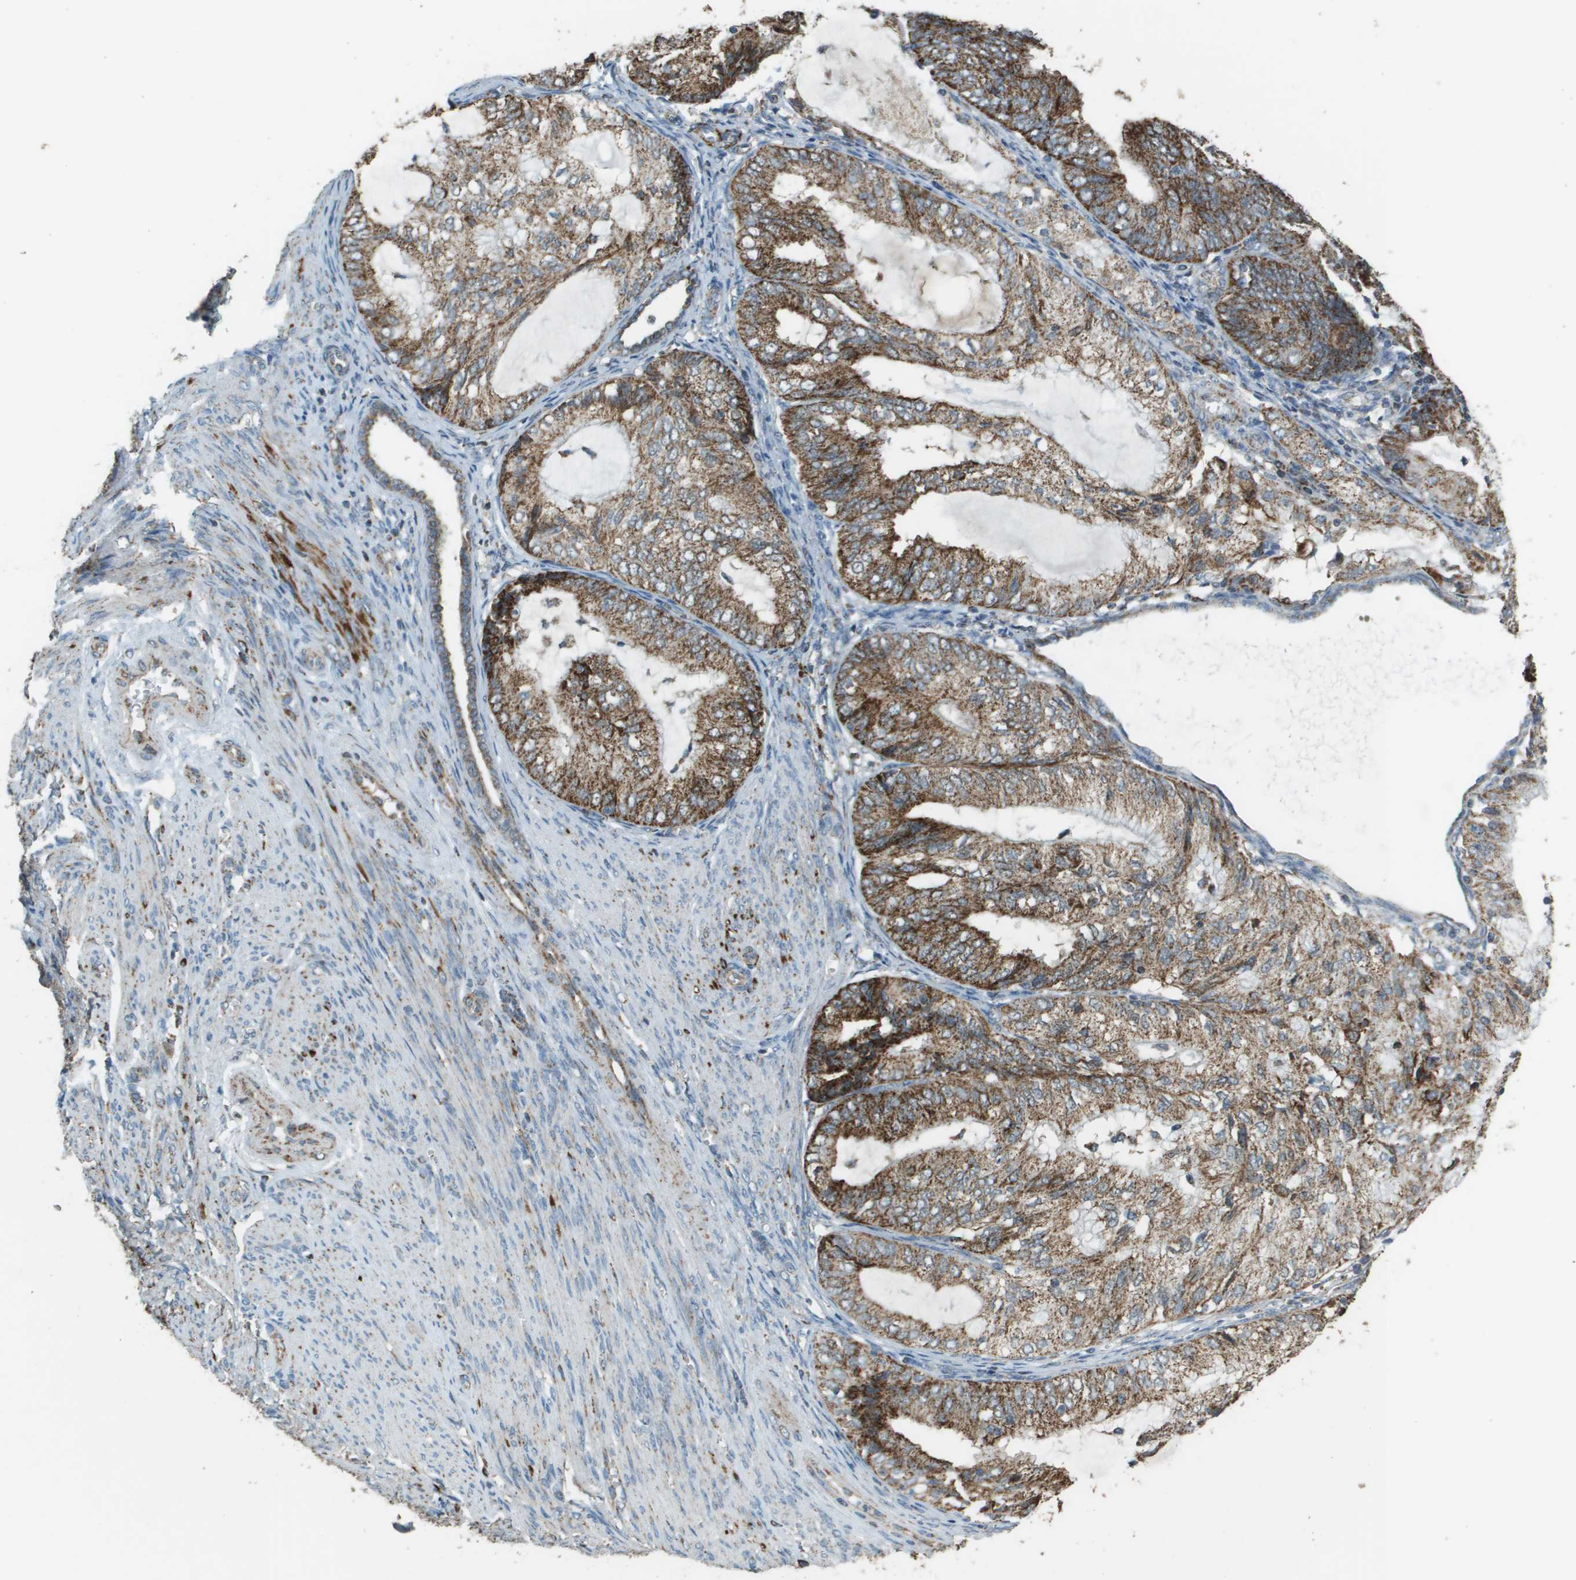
{"staining": {"intensity": "strong", "quantity": ">75%", "location": "cytoplasmic/membranous"}, "tissue": "endometrial cancer", "cell_type": "Tumor cells", "image_type": "cancer", "snomed": [{"axis": "morphology", "description": "Adenocarcinoma, NOS"}, {"axis": "topography", "description": "Endometrium"}], "caption": "Brown immunohistochemical staining in adenocarcinoma (endometrial) shows strong cytoplasmic/membranous expression in approximately >75% of tumor cells.", "gene": "FH", "patient": {"sex": "female", "age": 81}}